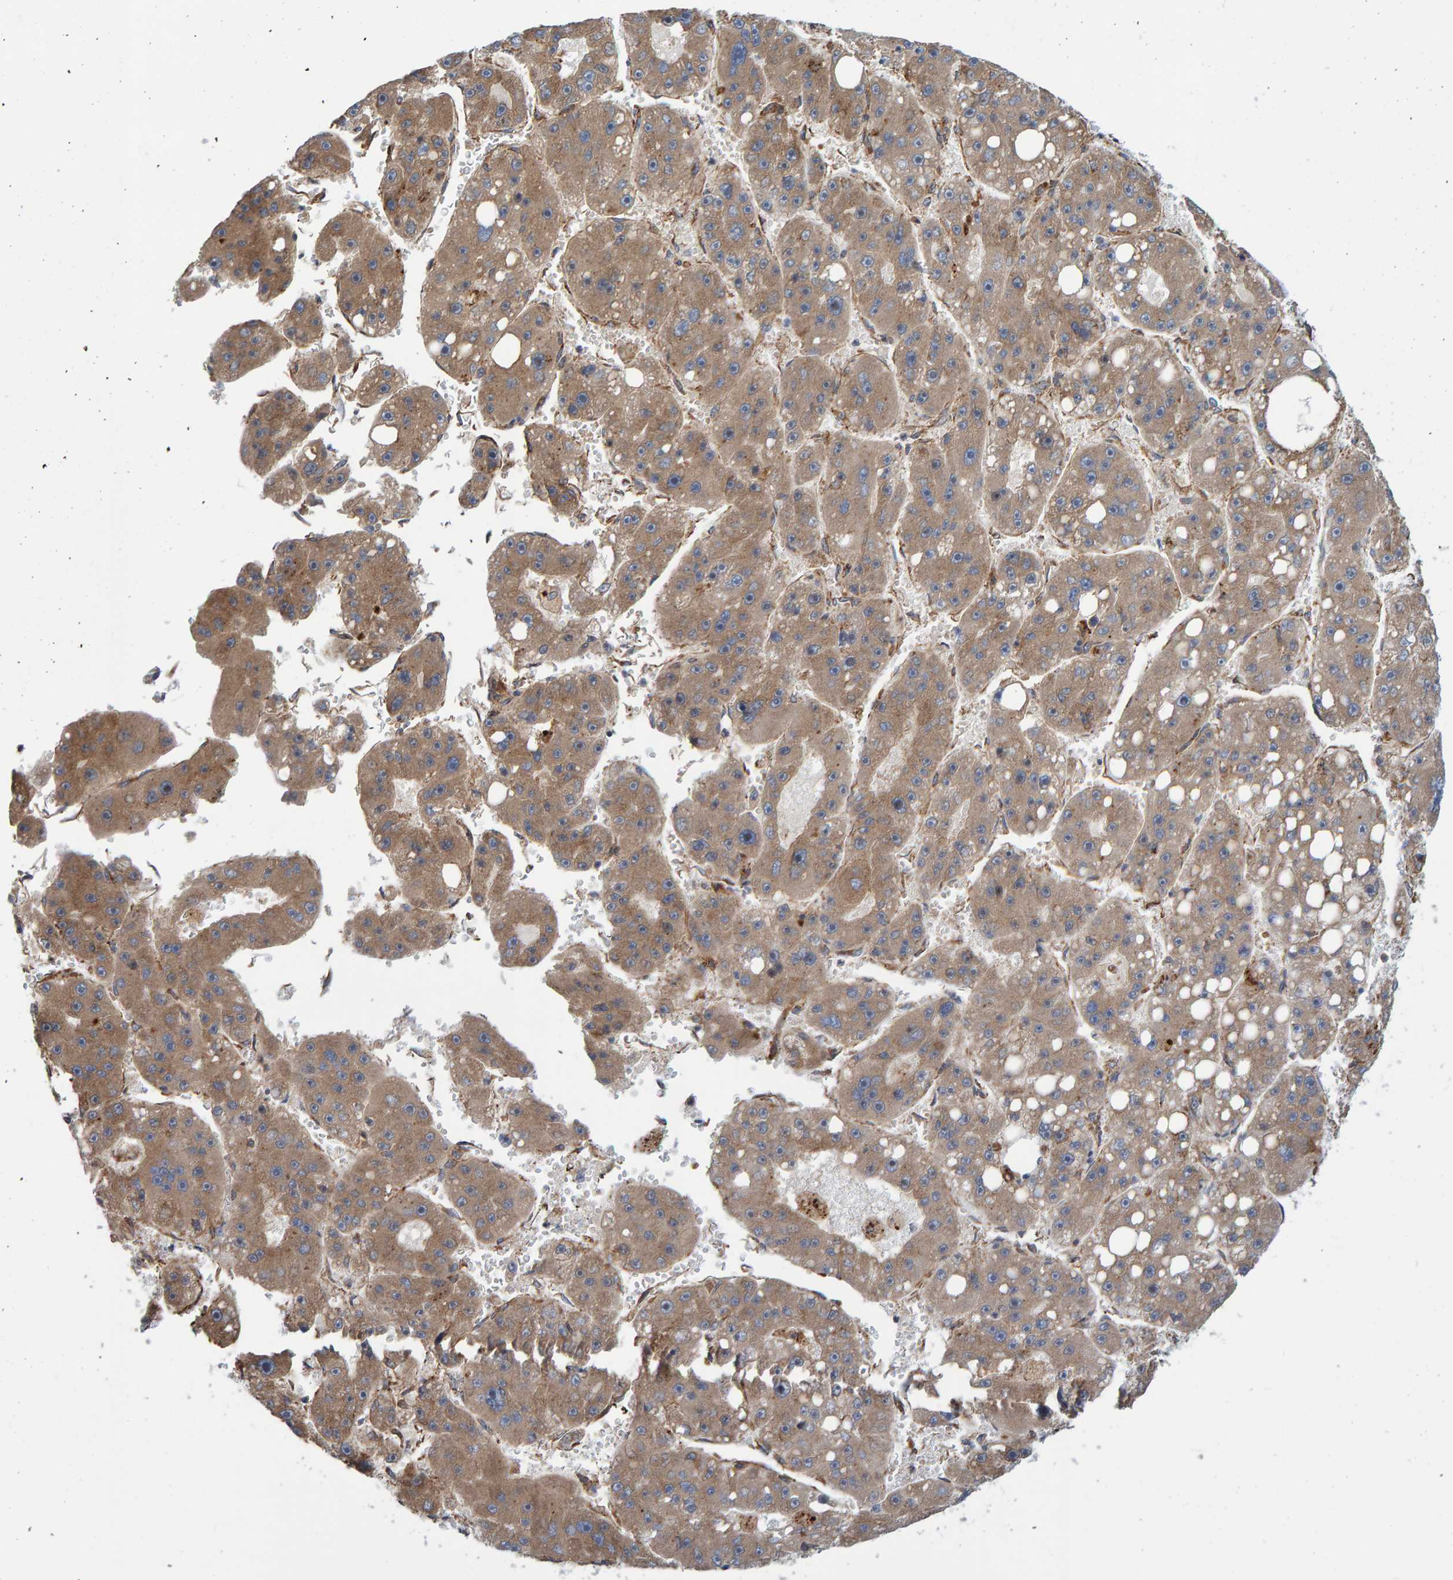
{"staining": {"intensity": "weak", "quantity": ">75%", "location": "cytoplasmic/membranous"}, "tissue": "liver cancer", "cell_type": "Tumor cells", "image_type": "cancer", "snomed": [{"axis": "morphology", "description": "Carcinoma, Hepatocellular, NOS"}, {"axis": "topography", "description": "Liver"}], "caption": "Protein staining of liver cancer (hepatocellular carcinoma) tissue shows weak cytoplasmic/membranous staining in approximately >75% of tumor cells.", "gene": "KIAA0753", "patient": {"sex": "female", "age": 61}}